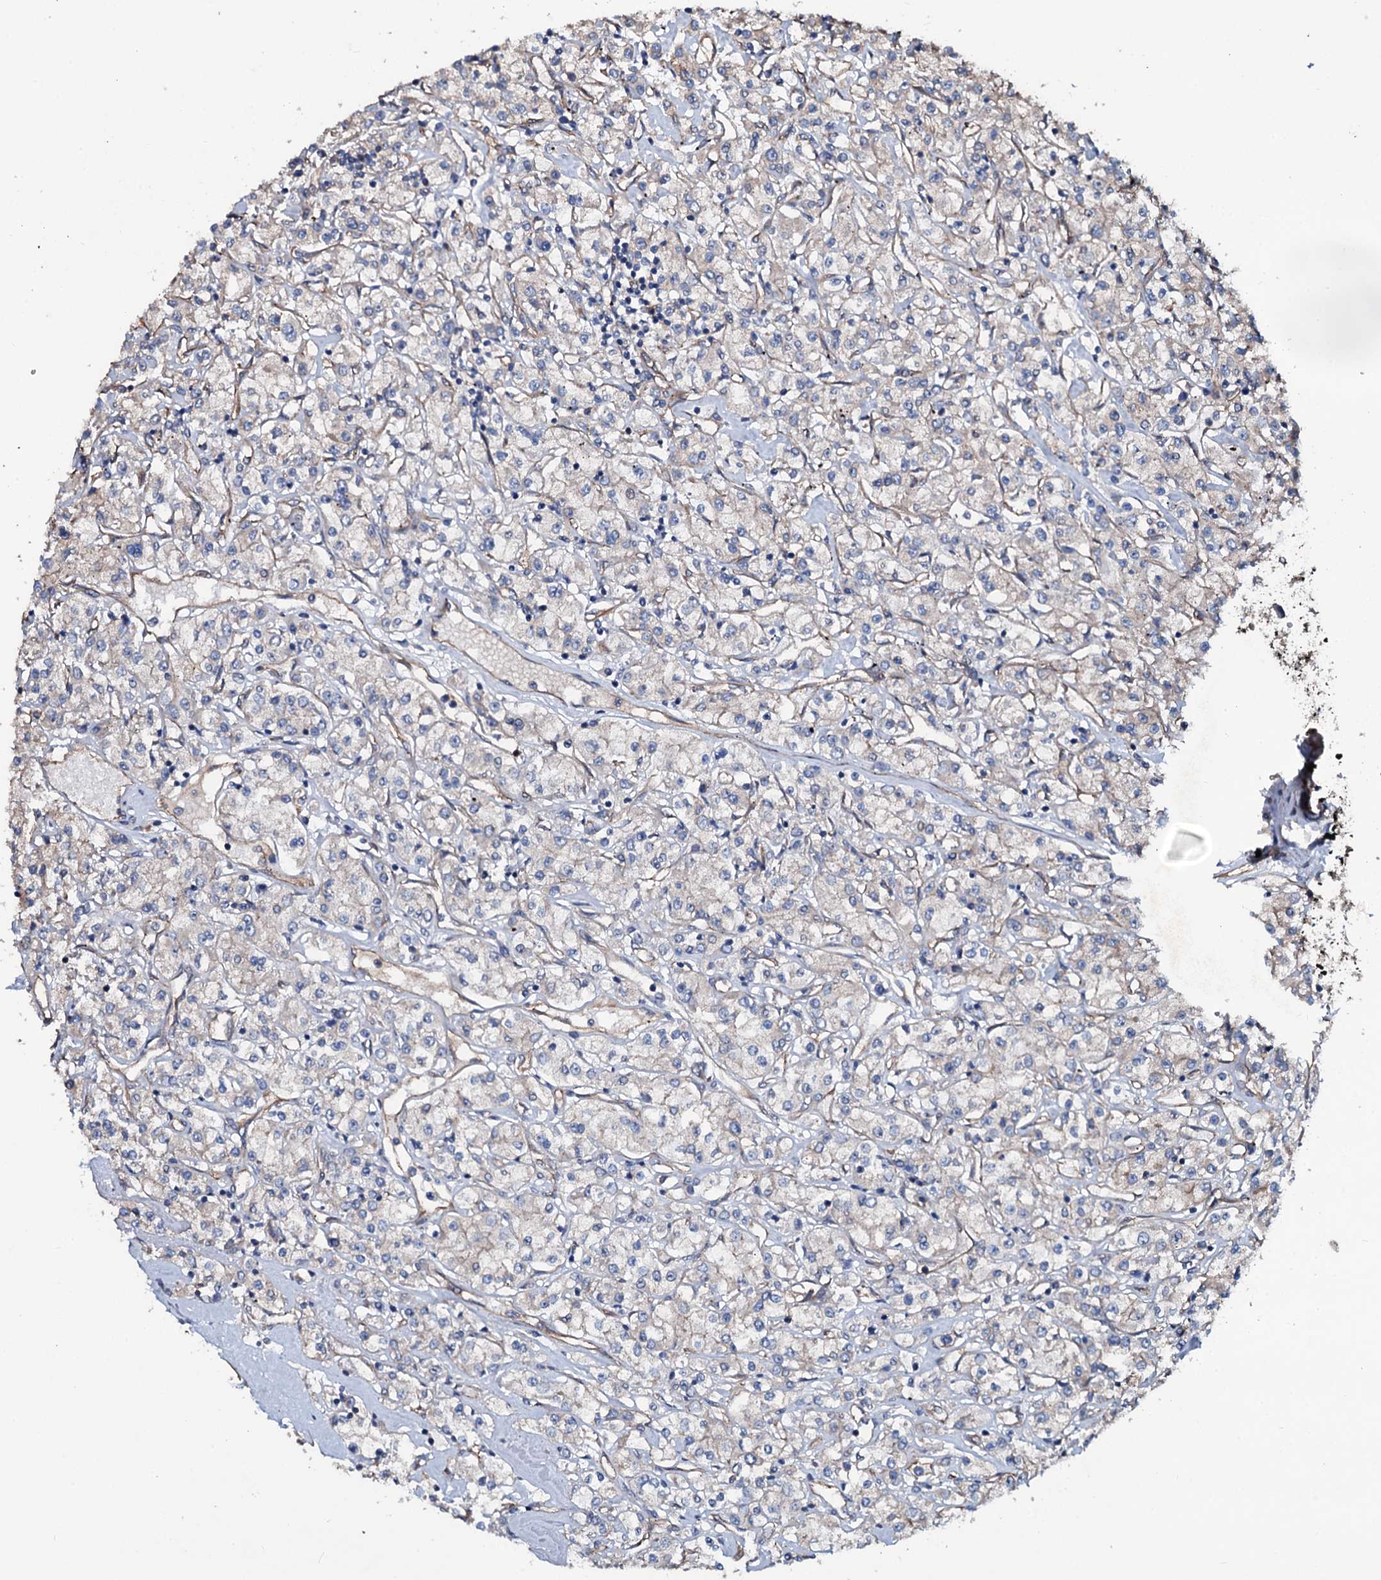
{"staining": {"intensity": "negative", "quantity": "none", "location": "none"}, "tissue": "renal cancer", "cell_type": "Tumor cells", "image_type": "cancer", "snomed": [{"axis": "morphology", "description": "Adenocarcinoma, NOS"}, {"axis": "topography", "description": "Kidney"}], "caption": "Immunohistochemistry (IHC) histopathology image of neoplastic tissue: renal cancer (adenocarcinoma) stained with DAB (3,3'-diaminobenzidine) reveals no significant protein staining in tumor cells.", "gene": "DMAC2", "patient": {"sex": "female", "age": 59}}